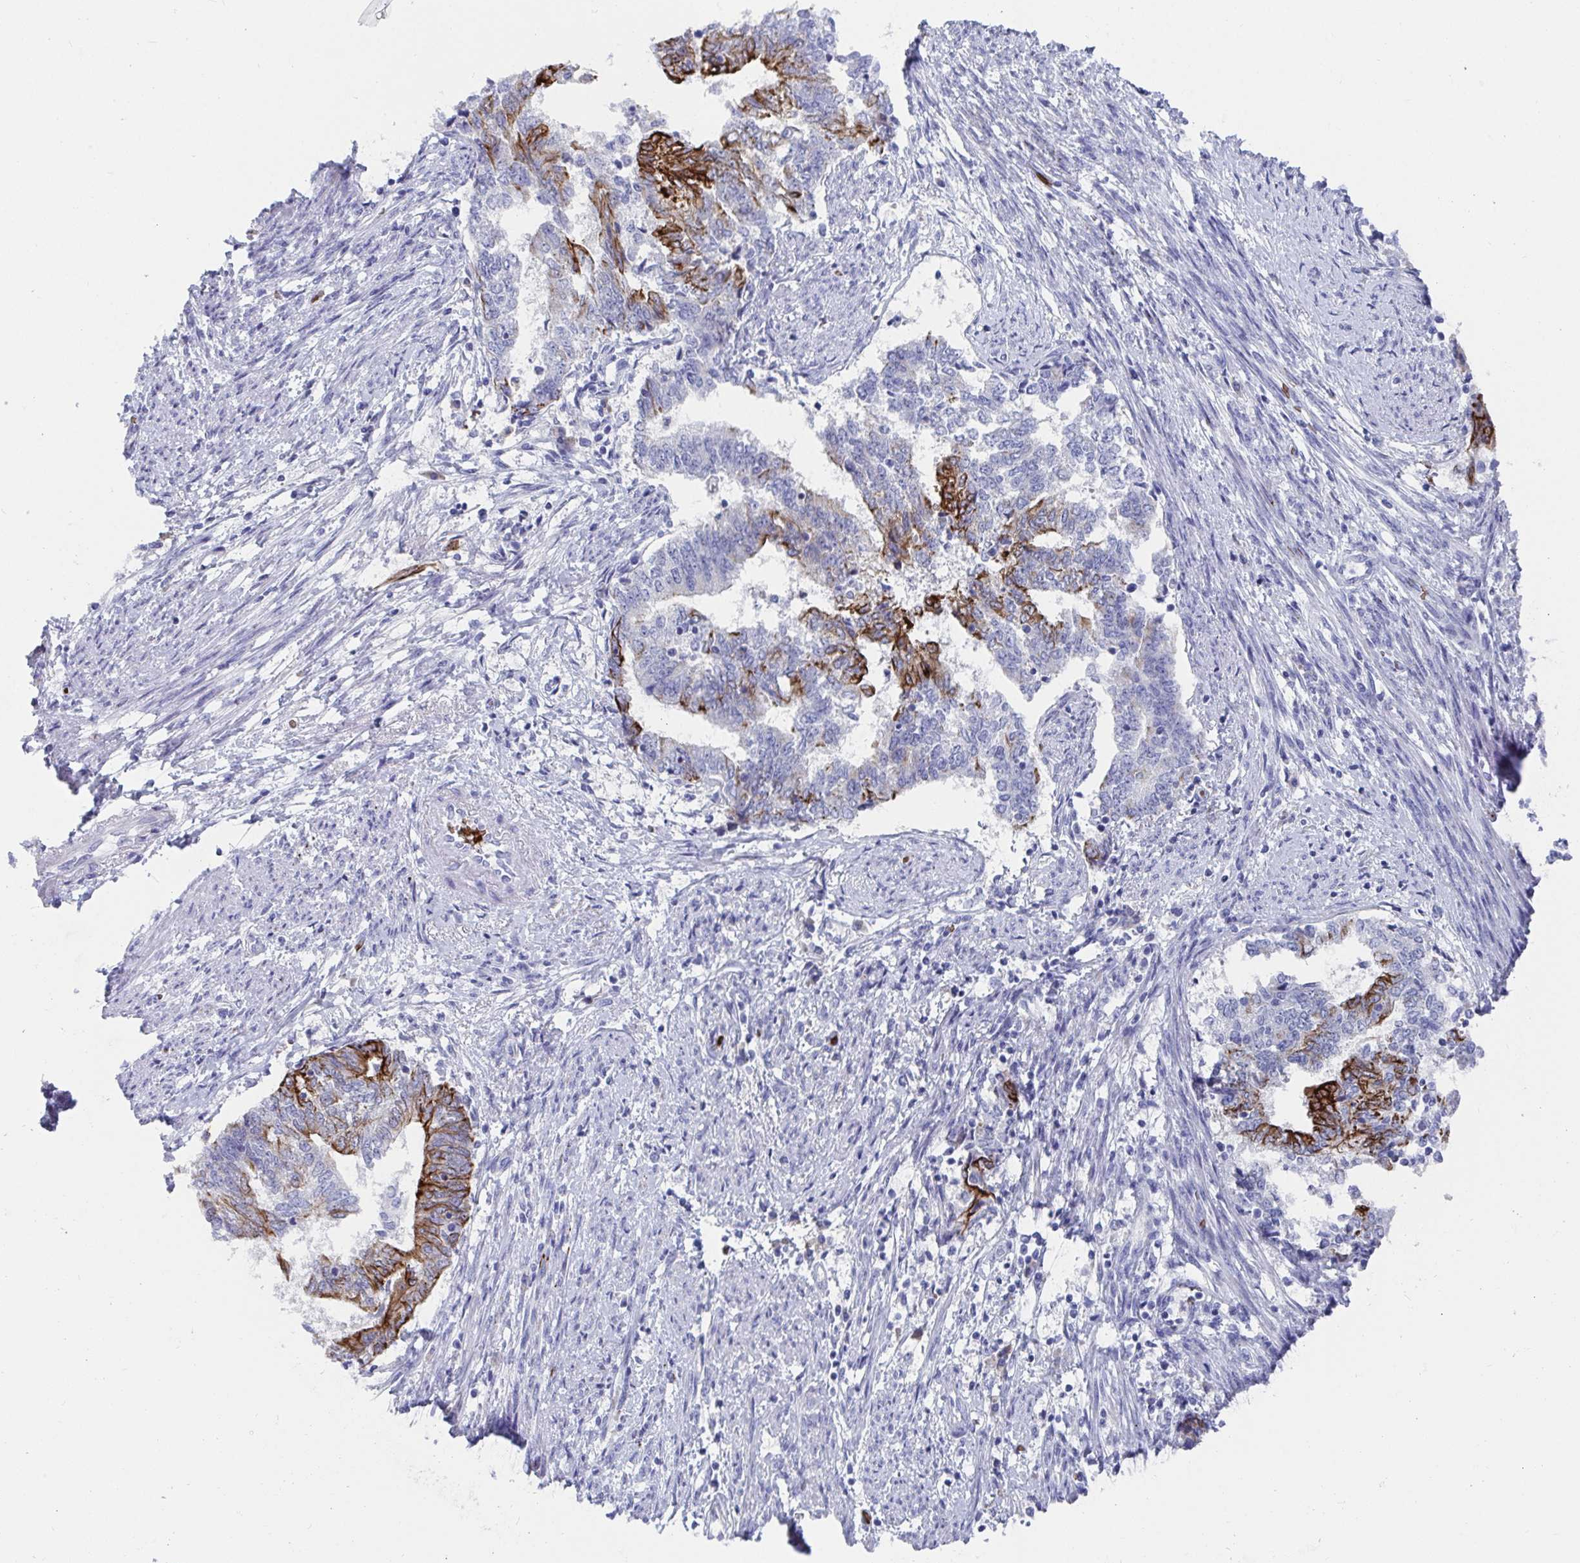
{"staining": {"intensity": "strong", "quantity": "25%-75%", "location": "cytoplasmic/membranous"}, "tissue": "endometrial cancer", "cell_type": "Tumor cells", "image_type": "cancer", "snomed": [{"axis": "morphology", "description": "Adenocarcinoma, NOS"}, {"axis": "topography", "description": "Endometrium"}], "caption": "Endometrial cancer stained with a protein marker demonstrates strong staining in tumor cells.", "gene": "CLDN8", "patient": {"sex": "female", "age": 65}}